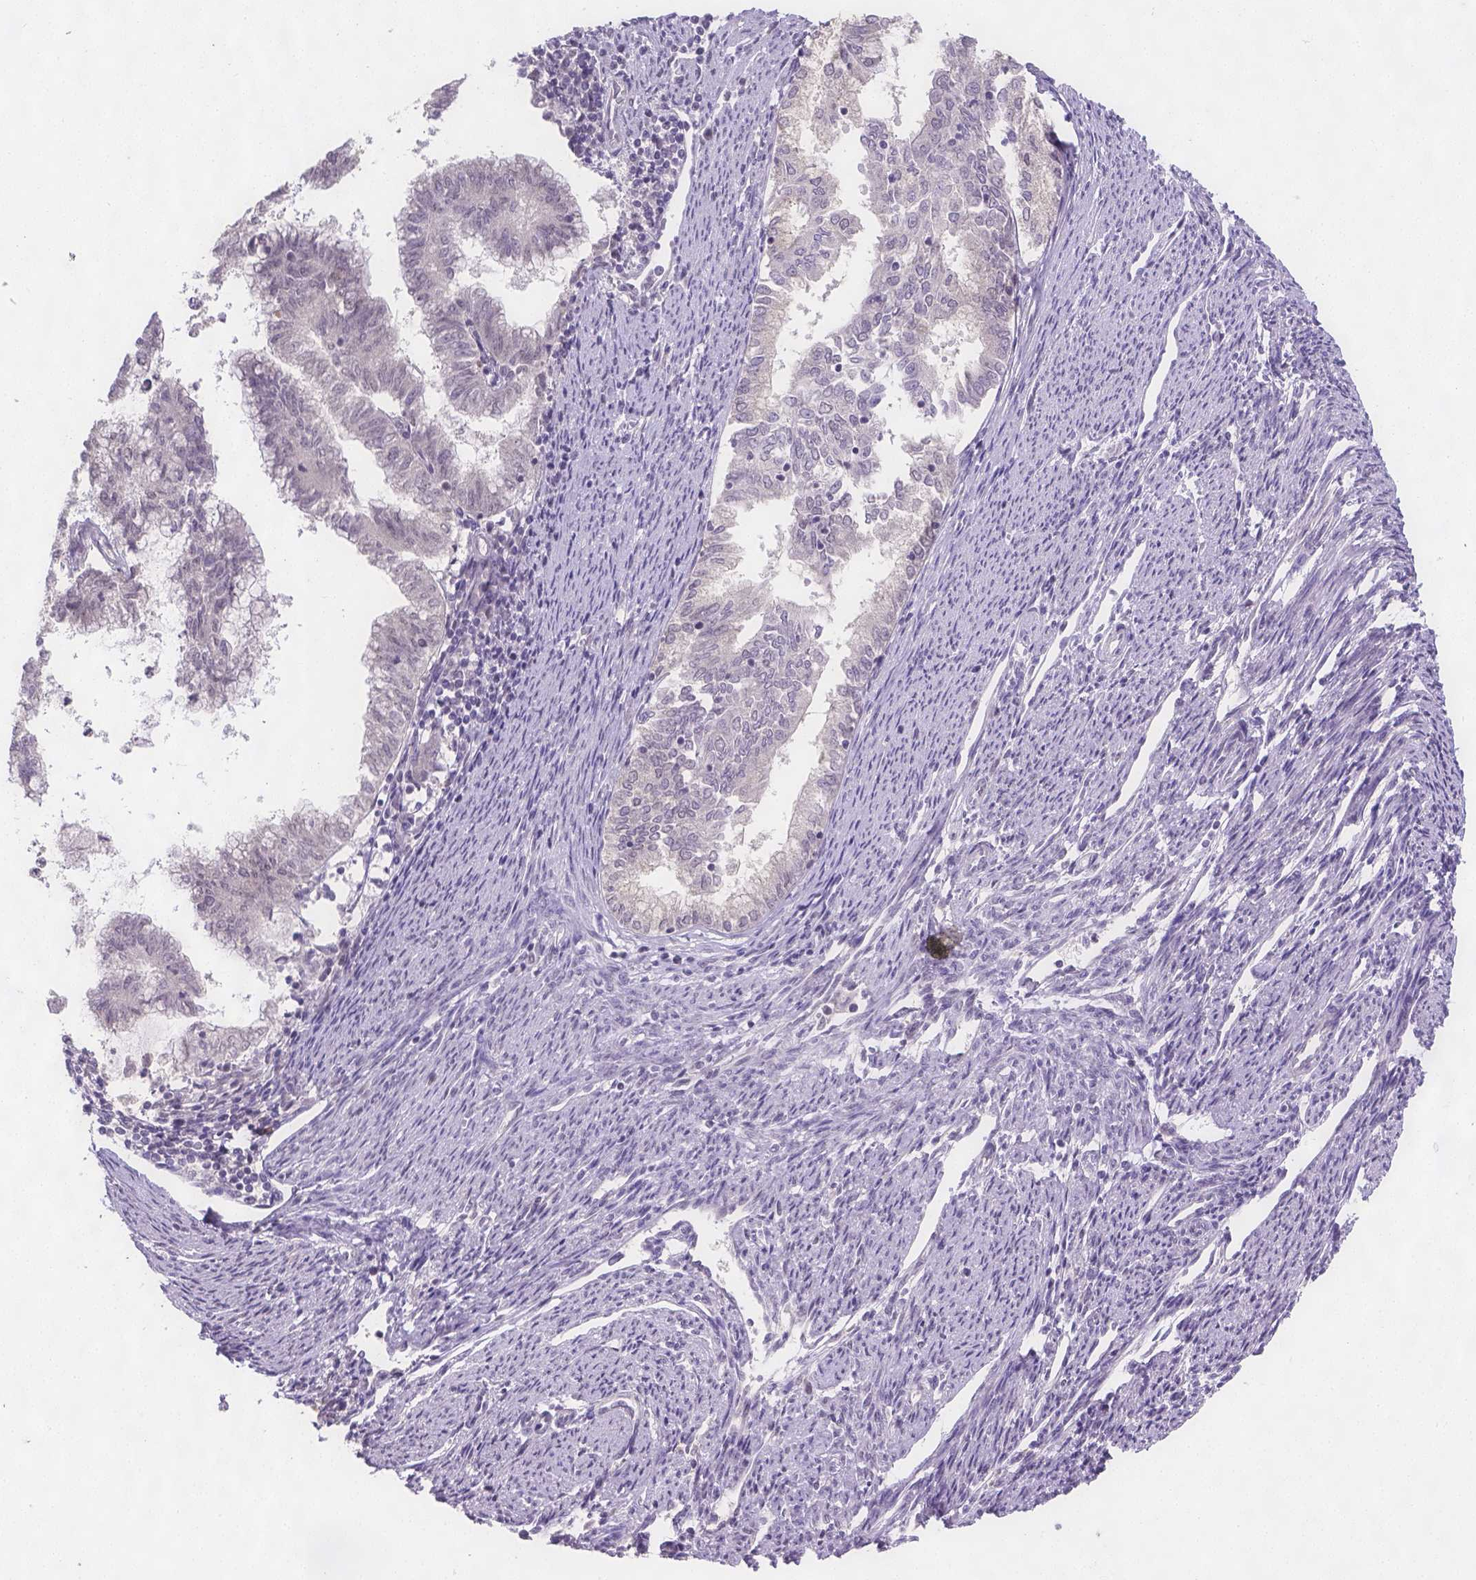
{"staining": {"intensity": "negative", "quantity": "none", "location": "none"}, "tissue": "endometrial cancer", "cell_type": "Tumor cells", "image_type": "cancer", "snomed": [{"axis": "morphology", "description": "Adenocarcinoma, NOS"}, {"axis": "topography", "description": "Endometrium"}], "caption": "Micrograph shows no significant protein staining in tumor cells of endometrial cancer (adenocarcinoma). Brightfield microscopy of immunohistochemistry (IHC) stained with DAB (3,3'-diaminobenzidine) (brown) and hematoxylin (blue), captured at high magnification.", "gene": "FANCE", "patient": {"sex": "female", "age": 79}}